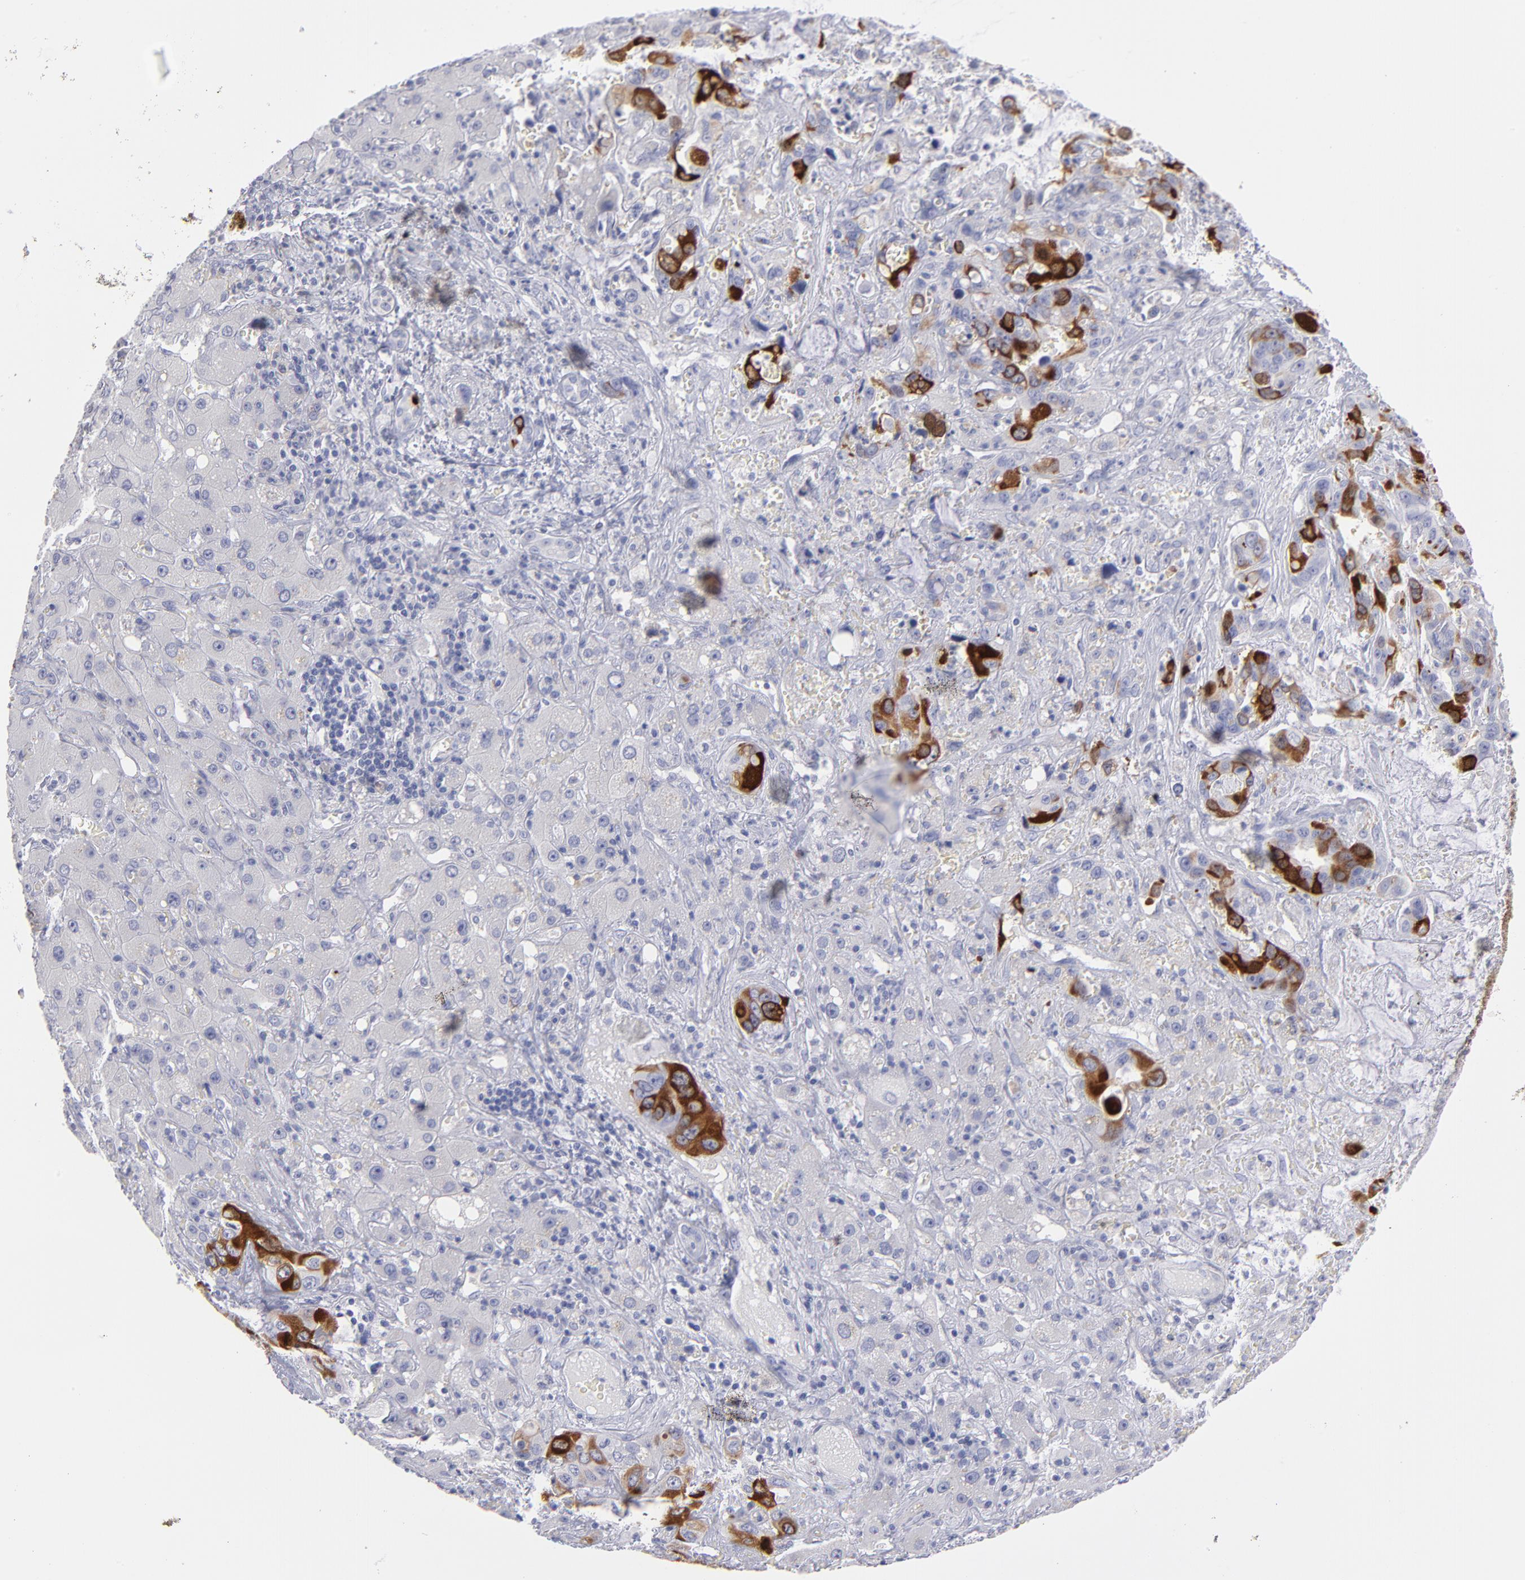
{"staining": {"intensity": "strong", "quantity": "<25%", "location": "cytoplasmic/membranous"}, "tissue": "liver cancer", "cell_type": "Tumor cells", "image_type": "cancer", "snomed": [{"axis": "morphology", "description": "Cholangiocarcinoma"}, {"axis": "topography", "description": "Liver"}], "caption": "Immunohistochemical staining of liver cholangiocarcinoma shows medium levels of strong cytoplasmic/membranous protein expression in about <25% of tumor cells.", "gene": "CCNB1", "patient": {"sex": "female", "age": 65}}